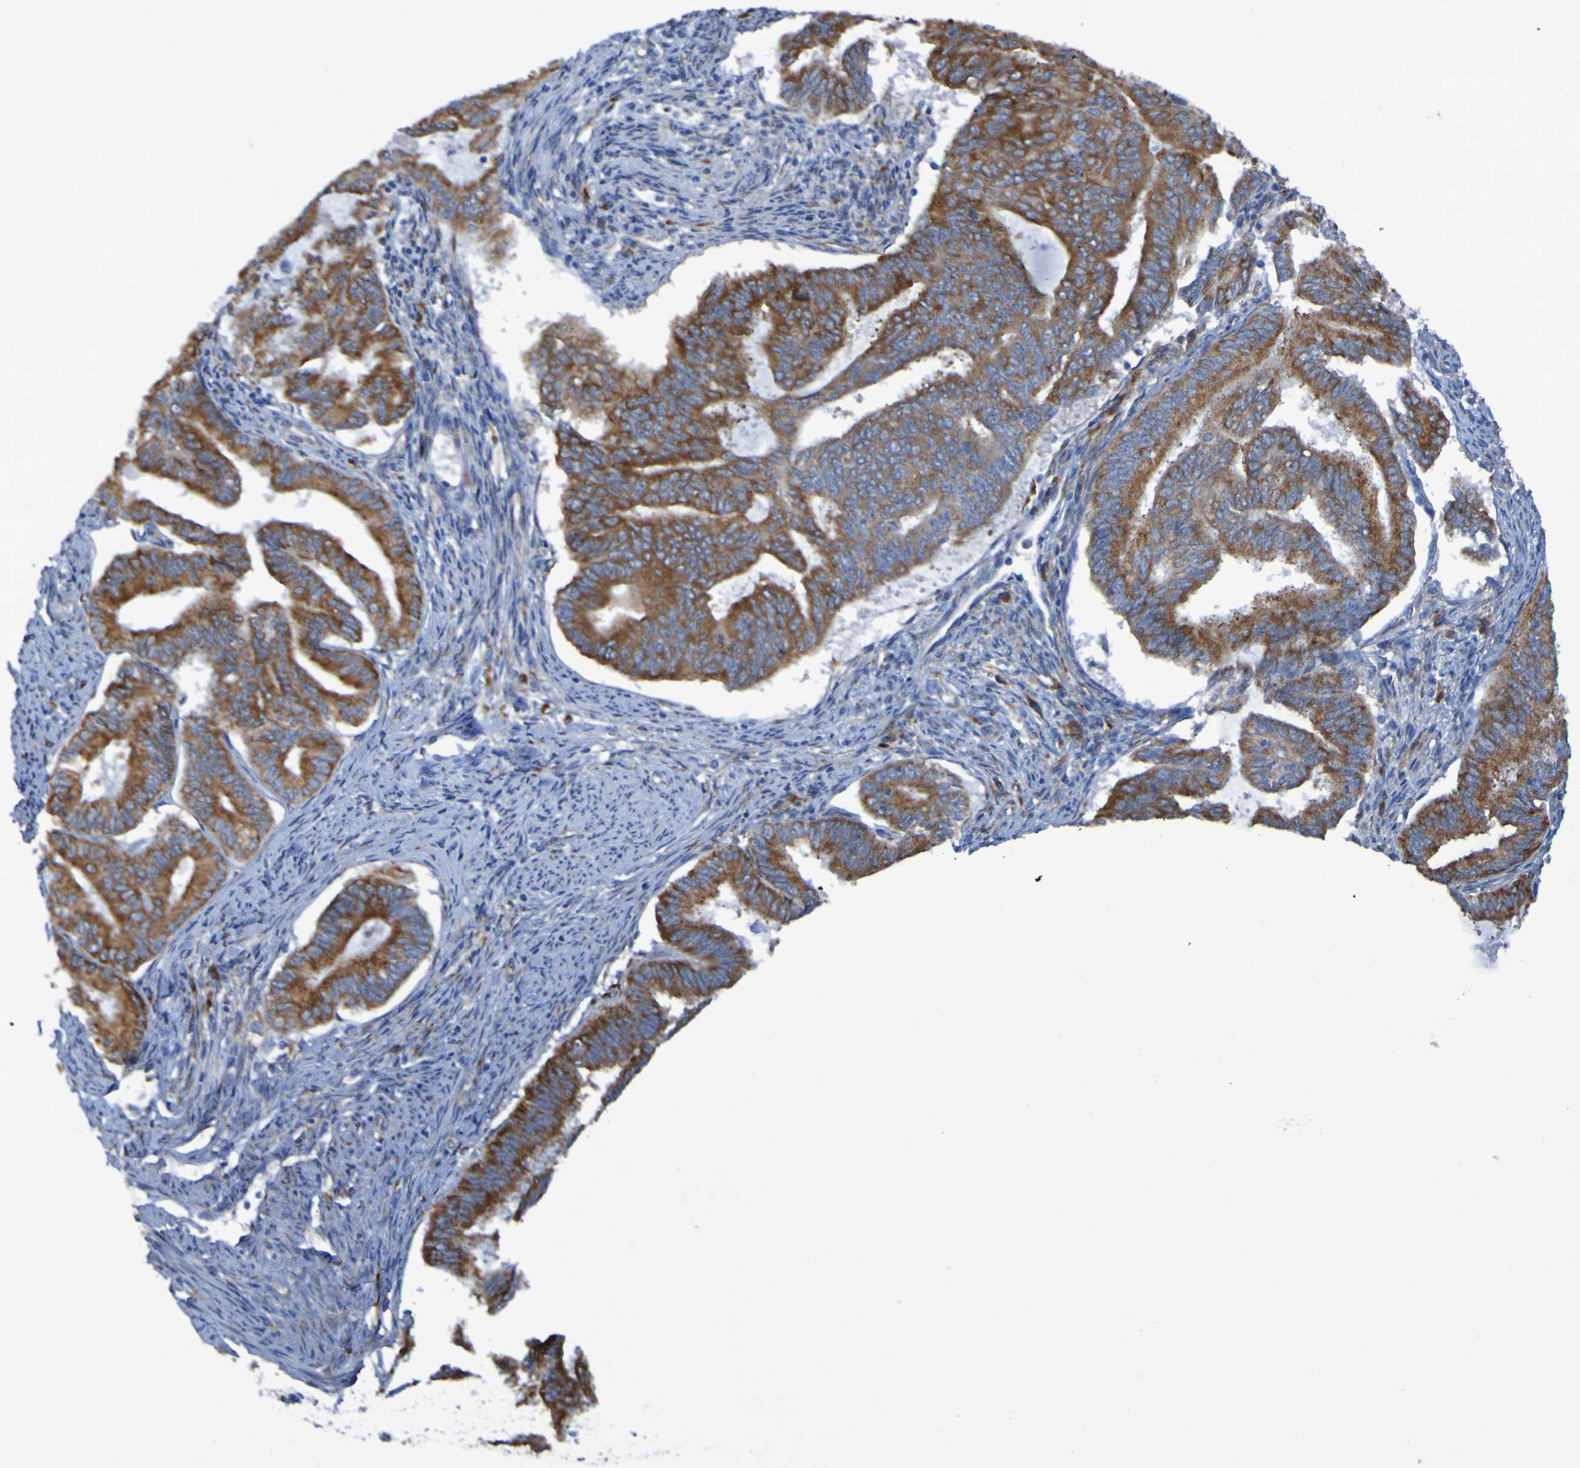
{"staining": {"intensity": "strong", "quantity": ">75%", "location": "cytoplasmic/membranous"}, "tissue": "endometrial cancer", "cell_type": "Tumor cells", "image_type": "cancer", "snomed": [{"axis": "morphology", "description": "Adenocarcinoma, NOS"}, {"axis": "topography", "description": "Endometrium"}], "caption": "Protein expression analysis of endometrial cancer shows strong cytoplasmic/membranous positivity in about >75% of tumor cells. (brown staining indicates protein expression, while blue staining denotes nuclei).", "gene": "FKBP3", "patient": {"sex": "female", "age": 86}}